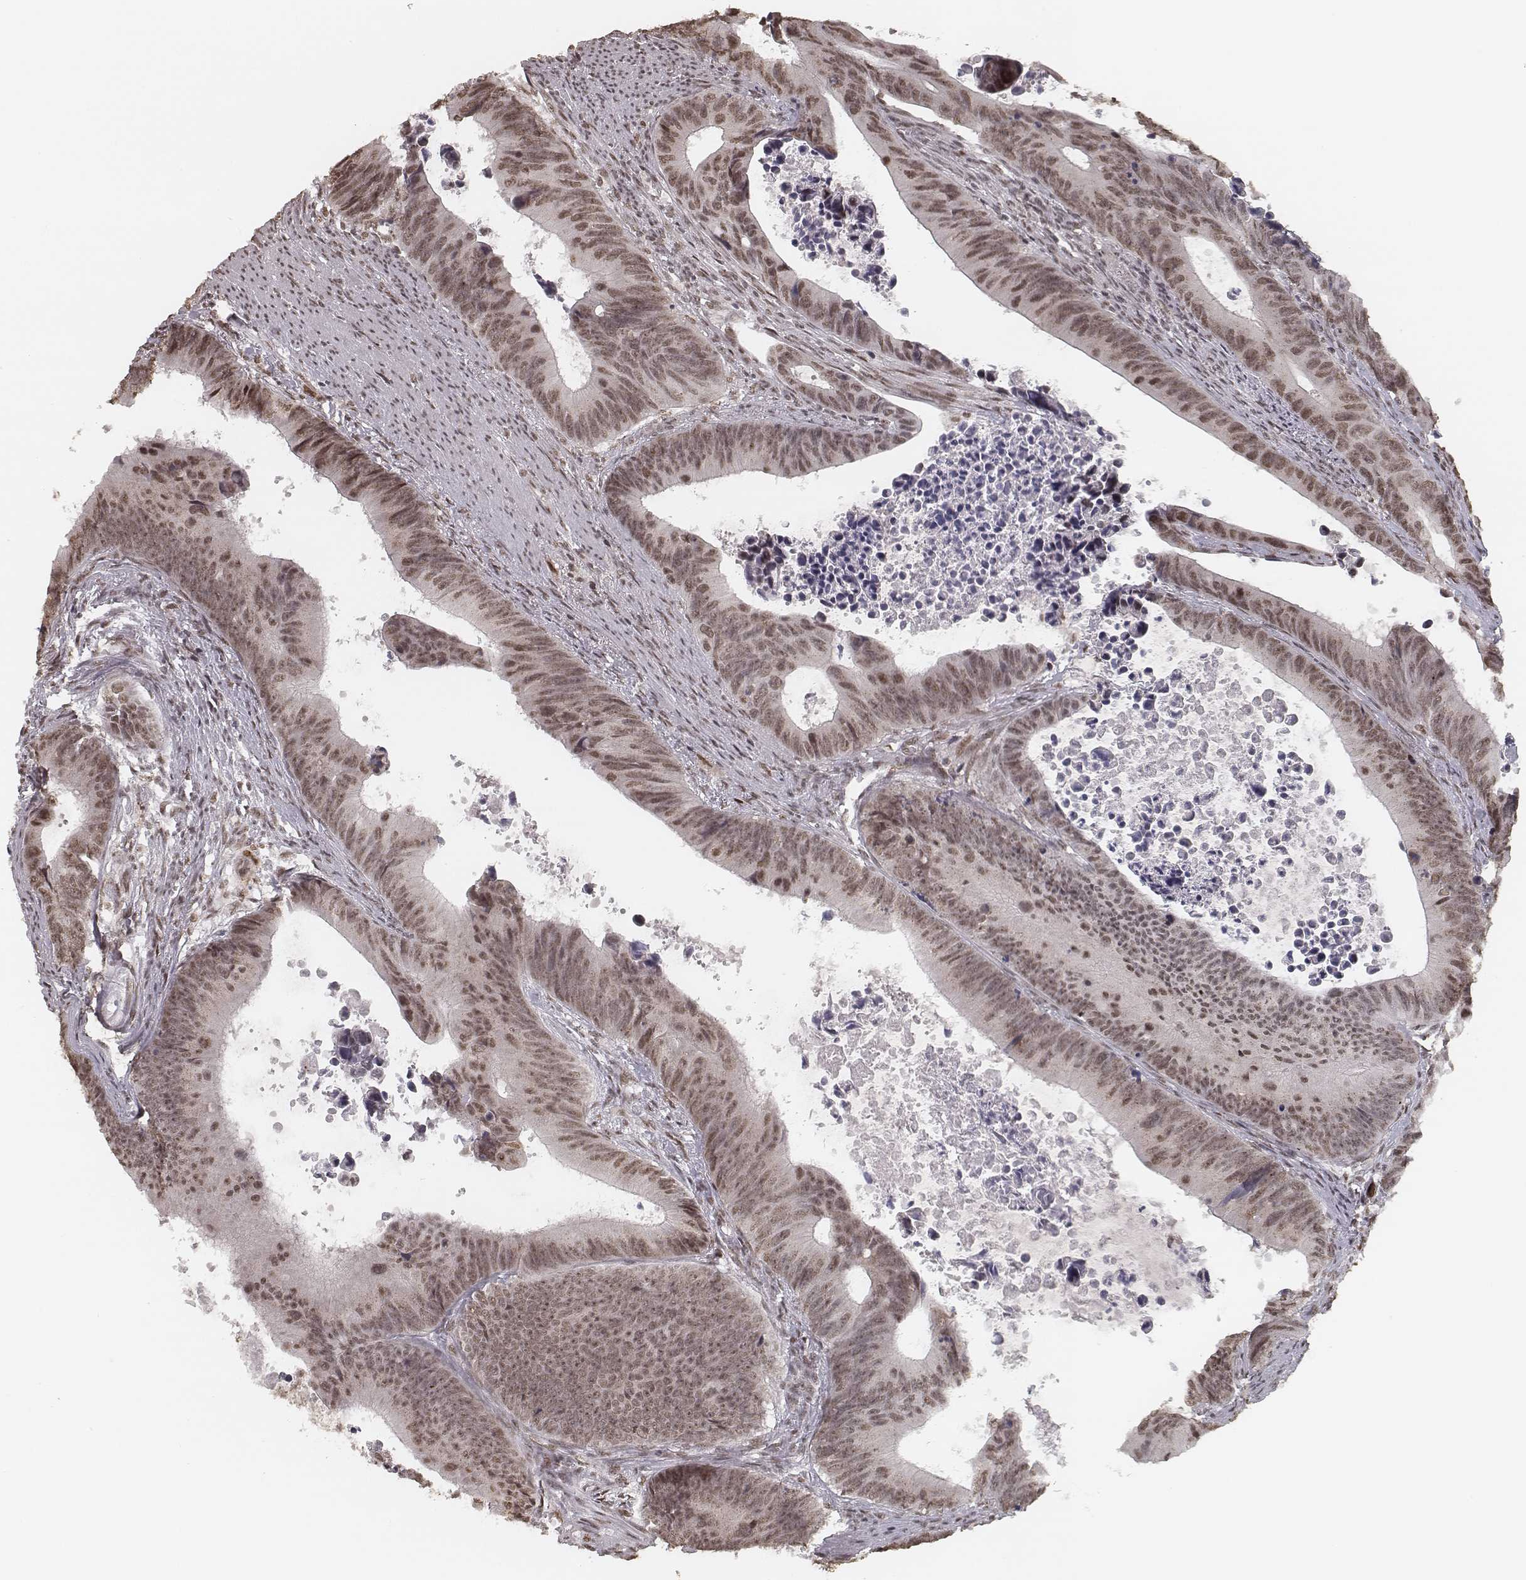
{"staining": {"intensity": "moderate", "quantity": ">75%", "location": "nuclear"}, "tissue": "colorectal cancer", "cell_type": "Tumor cells", "image_type": "cancer", "snomed": [{"axis": "morphology", "description": "Adenocarcinoma, NOS"}, {"axis": "topography", "description": "Colon"}], "caption": "Immunohistochemical staining of colorectal cancer (adenocarcinoma) exhibits moderate nuclear protein staining in about >75% of tumor cells. Nuclei are stained in blue.", "gene": "HMGA2", "patient": {"sex": "female", "age": 87}}